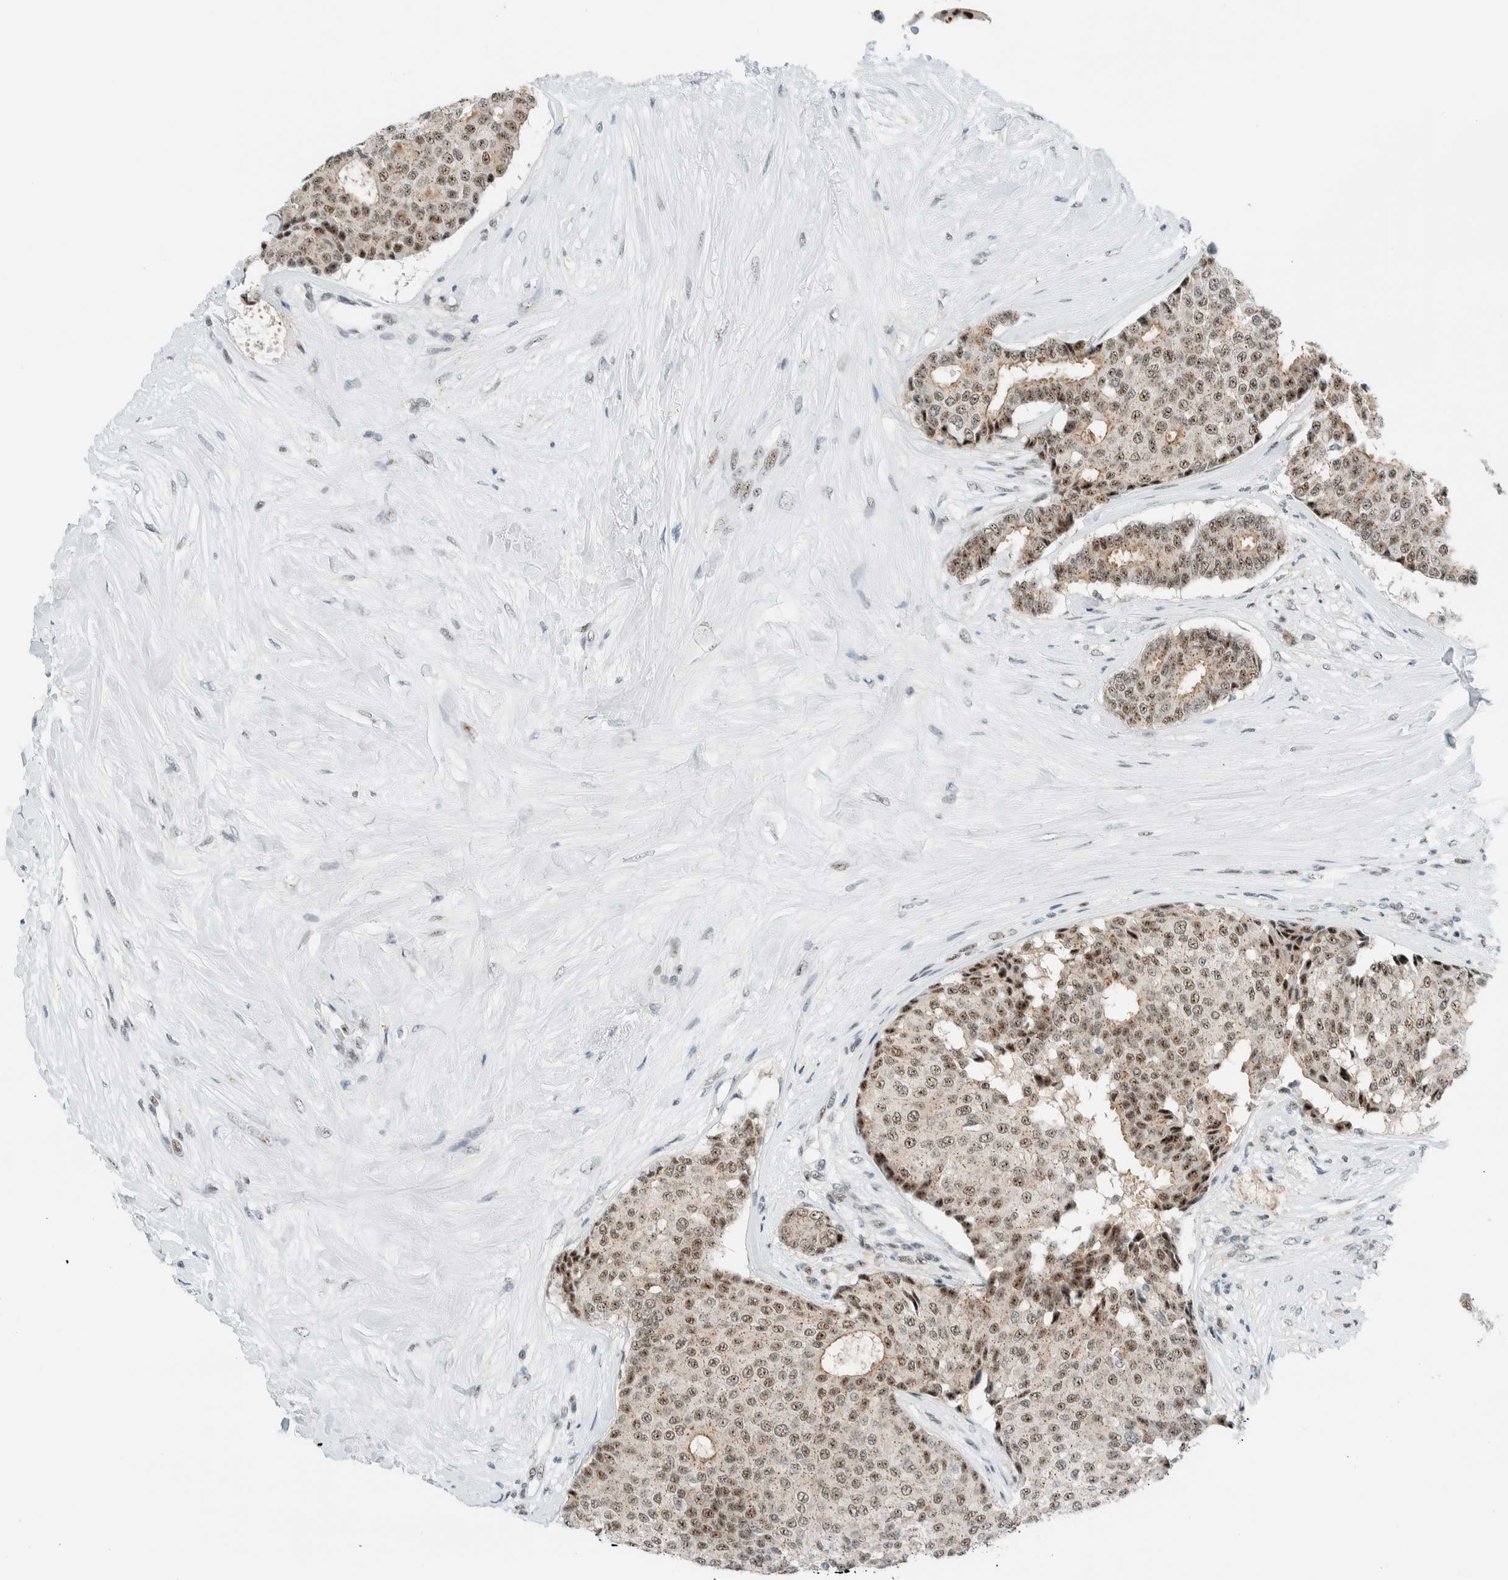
{"staining": {"intensity": "moderate", "quantity": ">75%", "location": "cytoplasmic/membranous,nuclear"}, "tissue": "breast cancer", "cell_type": "Tumor cells", "image_type": "cancer", "snomed": [{"axis": "morphology", "description": "Duct carcinoma"}, {"axis": "topography", "description": "Breast"}], "caption": "Protein expression analysis of human invasive ductal carcinoma (breast) reveals moderate cytoplasmic/membranous and nuclear staining in about >75% of tumor cells.", "gene": "CYSRT1", "patient": {"sex": "female", "age": 75}}